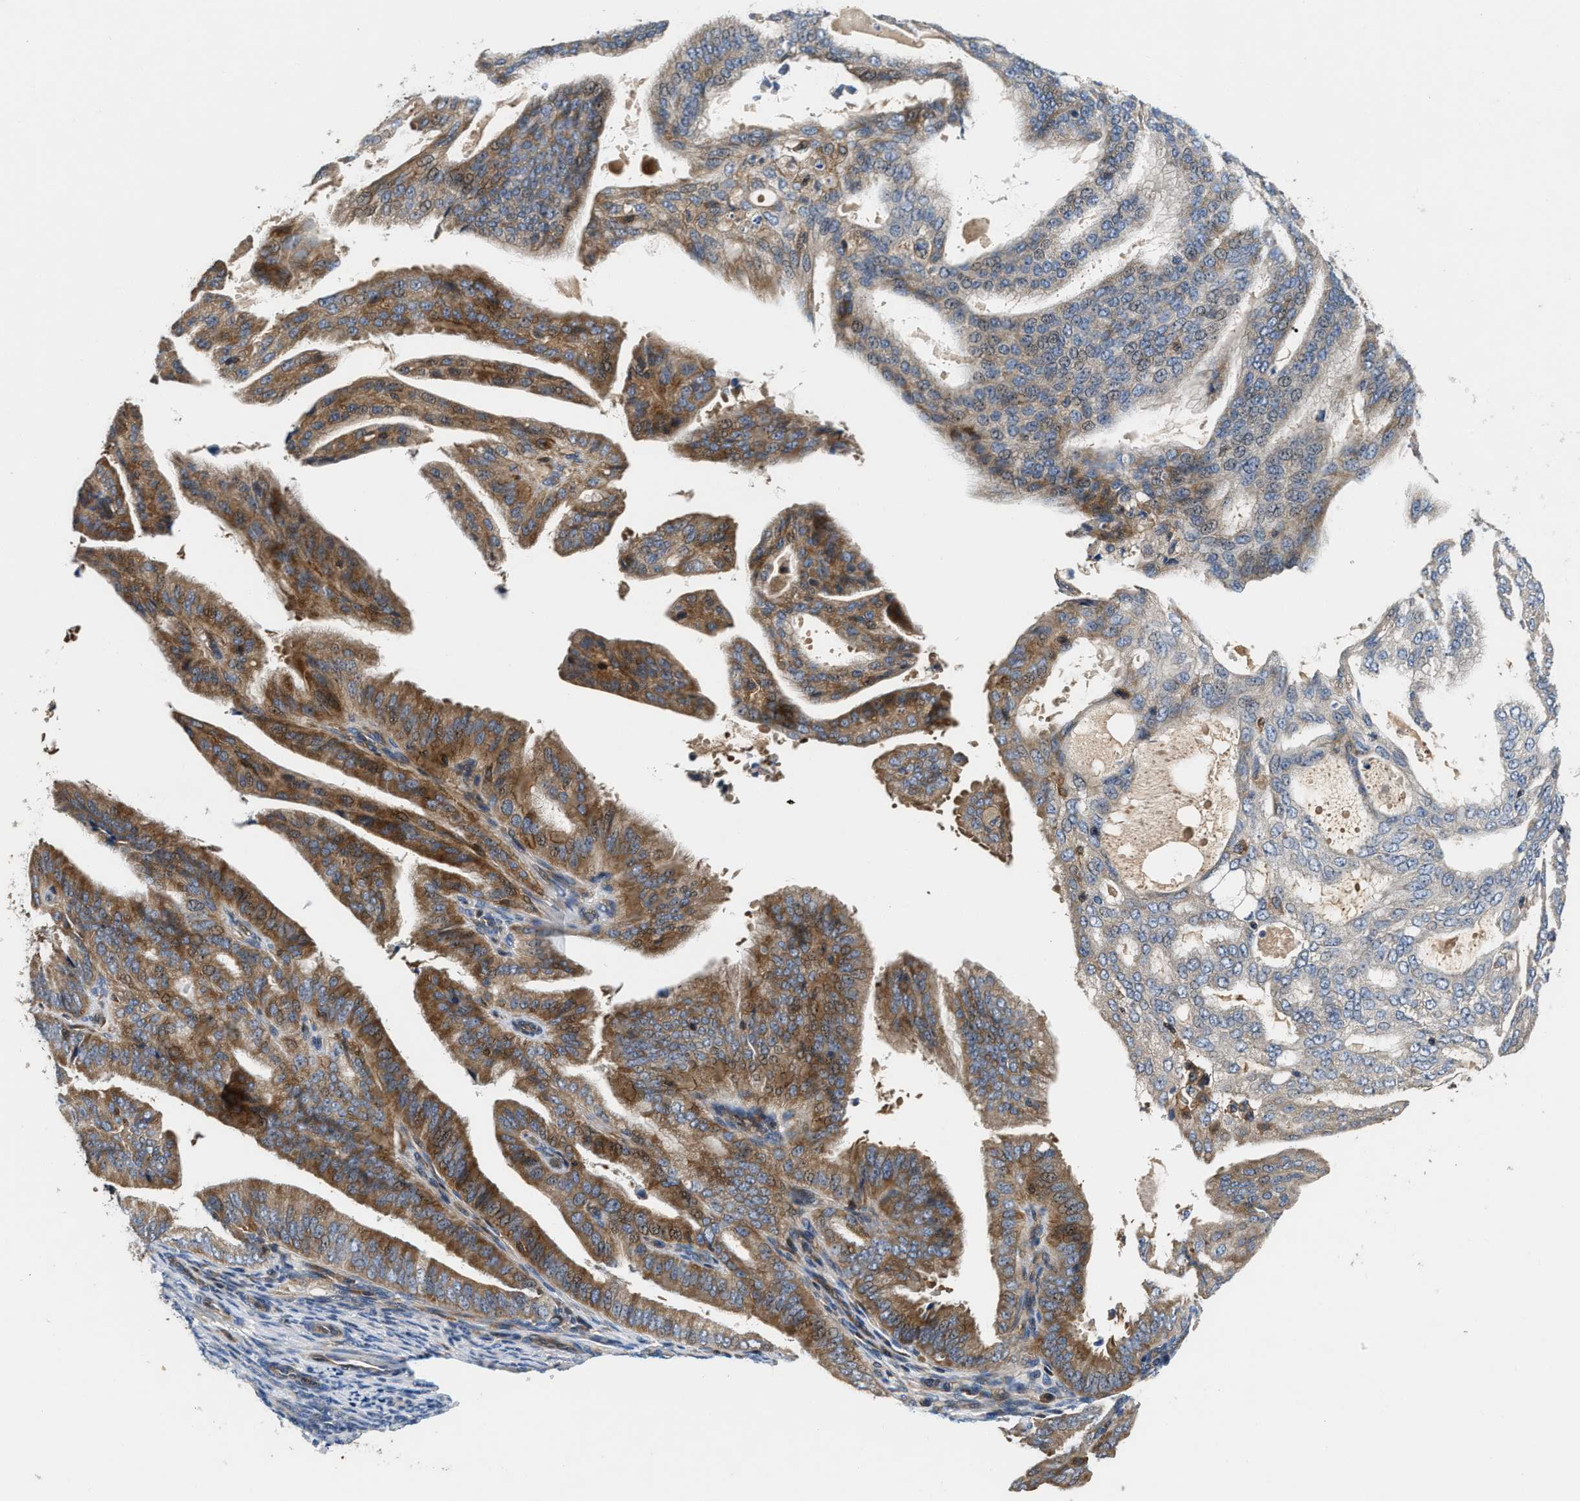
{"staining": {"intensity": "moderate", "quantity": "25%-75%", "location": "cytoplasmic/membranous"}, "tissue": "endometrial cancer", "cell_type": "Tumor cells", "image_type": "cancer", "snomed": [{"axis": "morphology", "description": "Adenocarcinoma, NOS"}, {"axis": "topography", "description": "Endometrium"}], "caption": "Adenocarcinoma (endometrial) stained with a brown dye exhibits moderate cytoplasmic/membranous positive expression in about 25%-75% of tumor cells.", "gene": "OSTF1", "patient": {"sex": "female", "age": 58}}